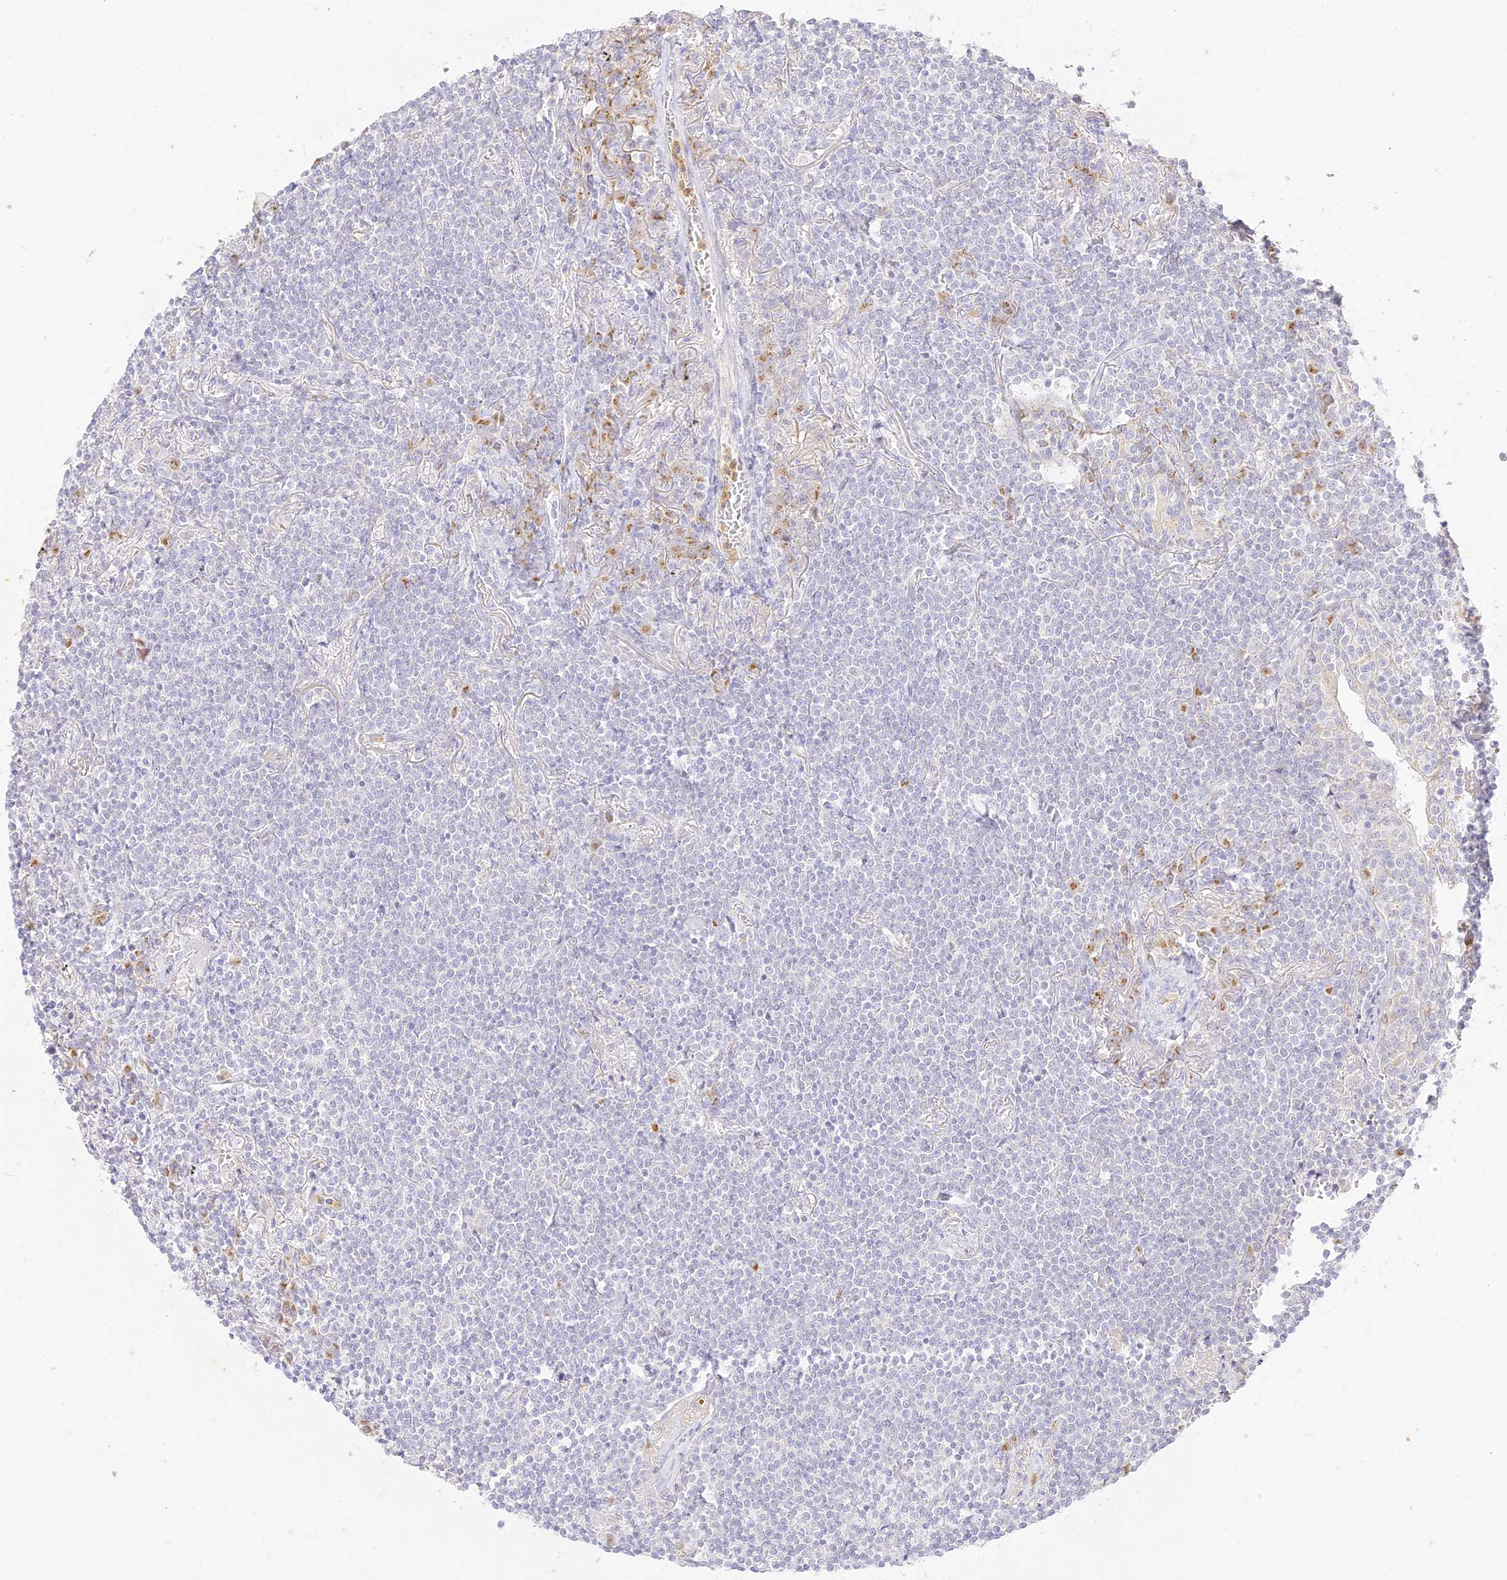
{"staining": {"intensity": "negative", "quantity": "none", "location": "none"}, "tissue": "lymphoma", "cell_type": "Tumor cells", "image_type": "cancer", "snomed": [{"axis": "morphology", "description": "Malignant lymphoma, non-Hodgkin's type, Low grade"}, {"axis": "topography", "description": "Lung"}], "caption": "This is a photomicrograph of immunohistochemistry (IHC) staining of lymphoma, which shows no staining in tumor cells.", "gene": "SEC13", "patient": {"sex": "female", "age": 71}}